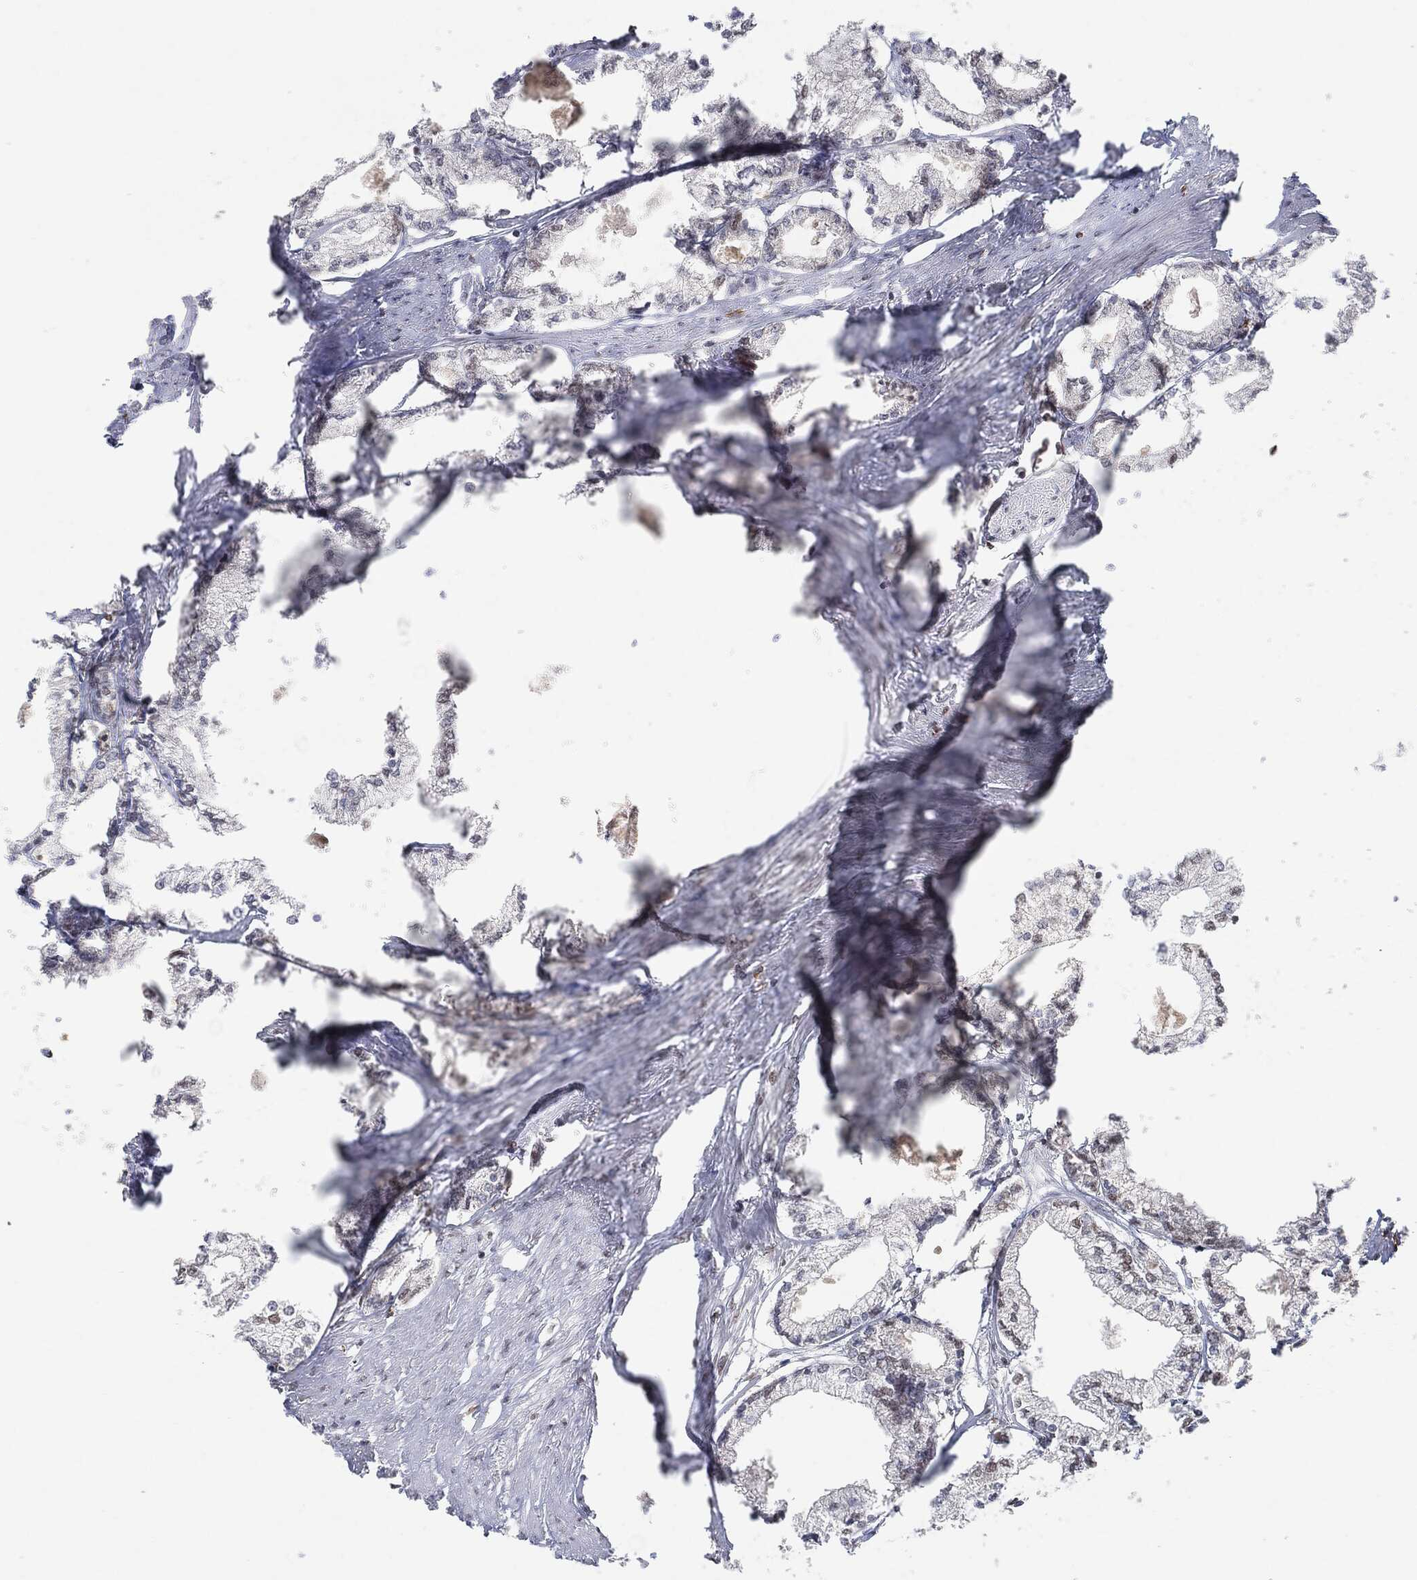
{"staining": {"intensity": "negative", "quantity": "none", "location": "none"}, "tissue": "prostate cancer", "cell_type": "Tumor cells", "image_type": "cancer", "snomed": [{"axis": "morphology", "description": "Adenocarcinoma, NOS"}, {"axis": "topography", "description": "Prostate"}], "caption": "DAB (3,3'-diaminobenzidine) immunohistochemical staining of human adenocarcinoma (prostate) displays no significant staining in tumor cells.", "gene": "TP53RK", "patient": {"sex": "male", "age": 56}}